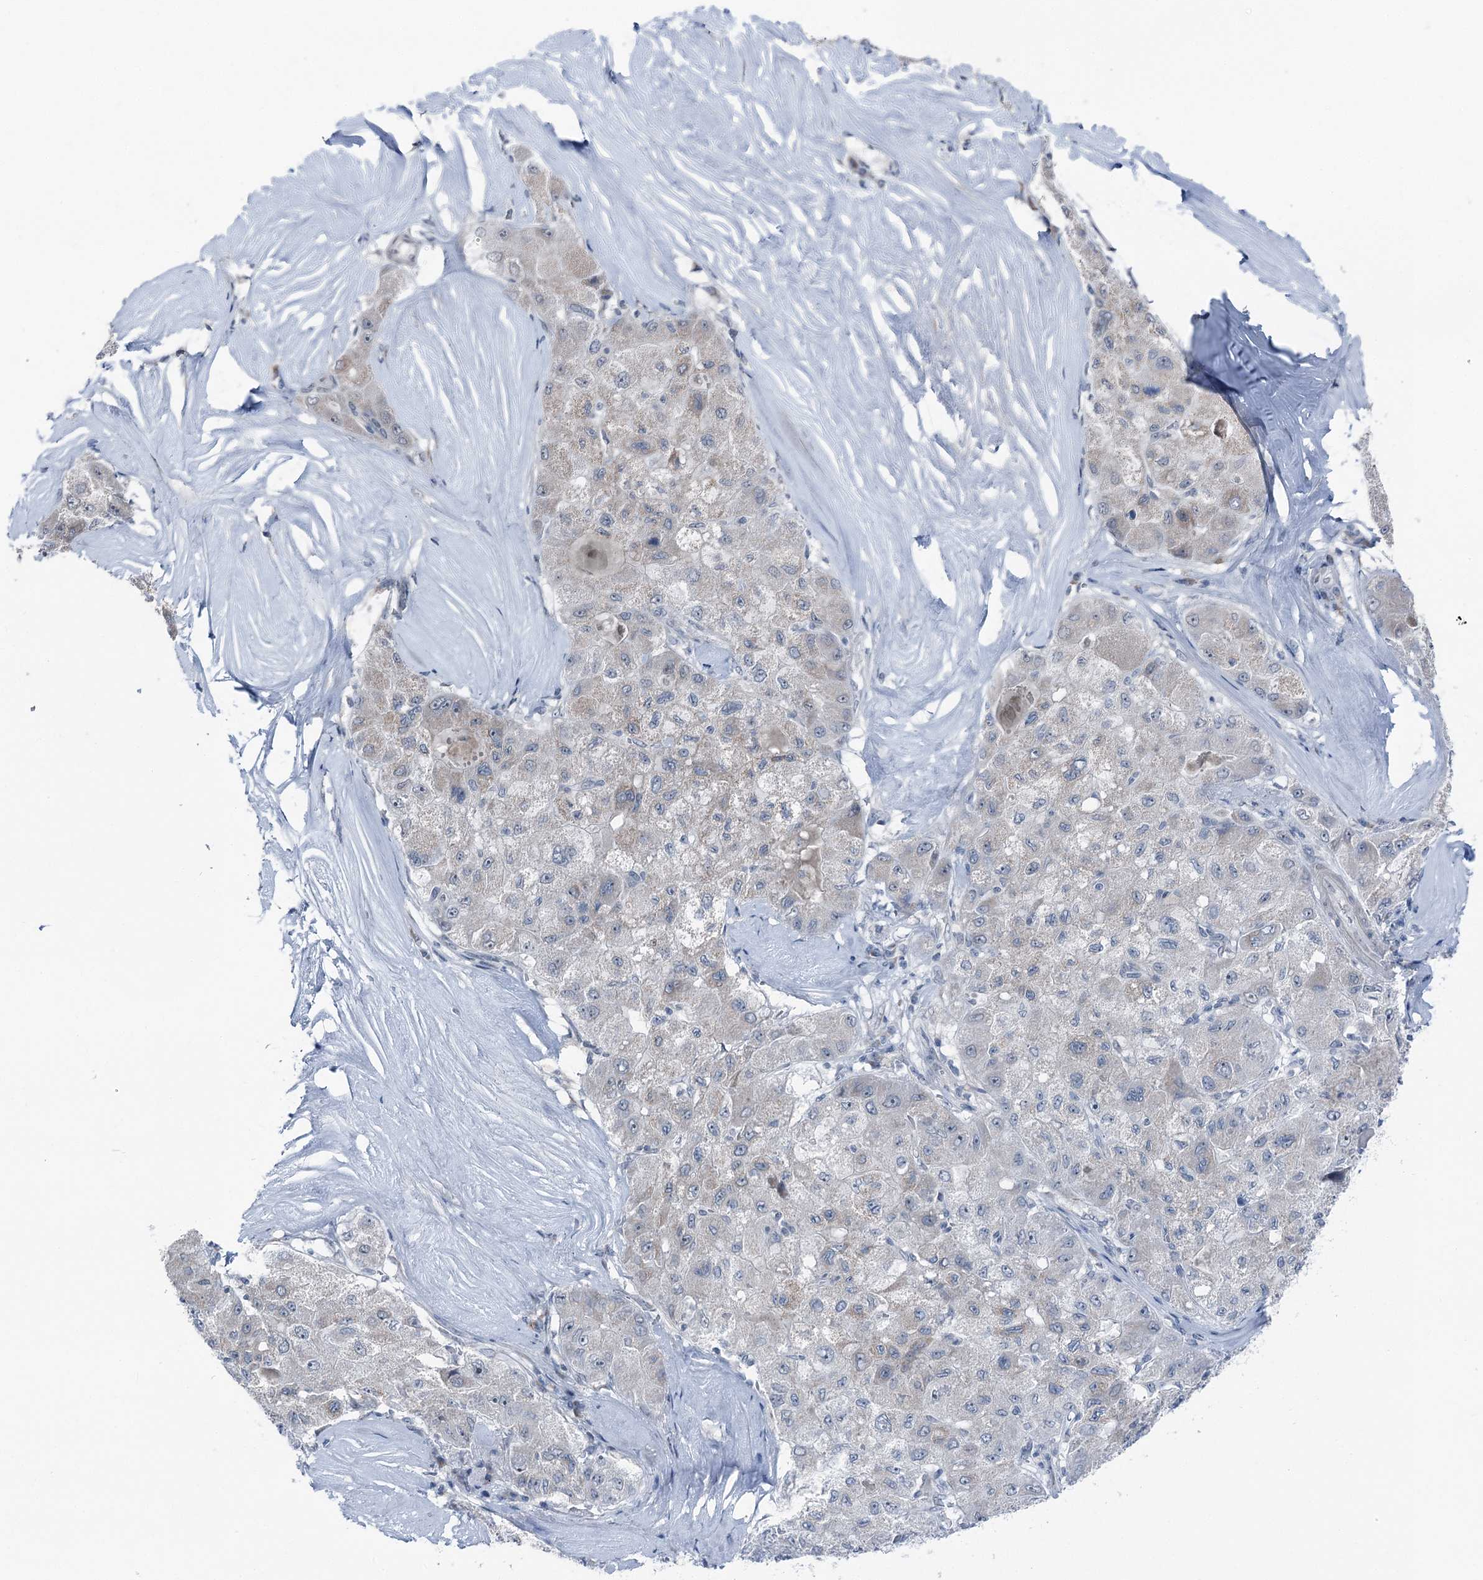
{"staining": {"intensity": "negative", "quantity": "none", "location": "none"}, "tissue": "liver cancer", "cell_type": "Tumor cells", "image_type": "cancer", "snomed": [{"axis": "morphology", "description": "Carcinoma, Hepatocellular, NOS"}, {"axis": "topography", "description": "Liver"}], "caption": "Tumor cells show no significant protein expression in liver hepatocellular carcinoma.", "gene": "STEEP1", "patient": {"sex": "male", "age": 80}}